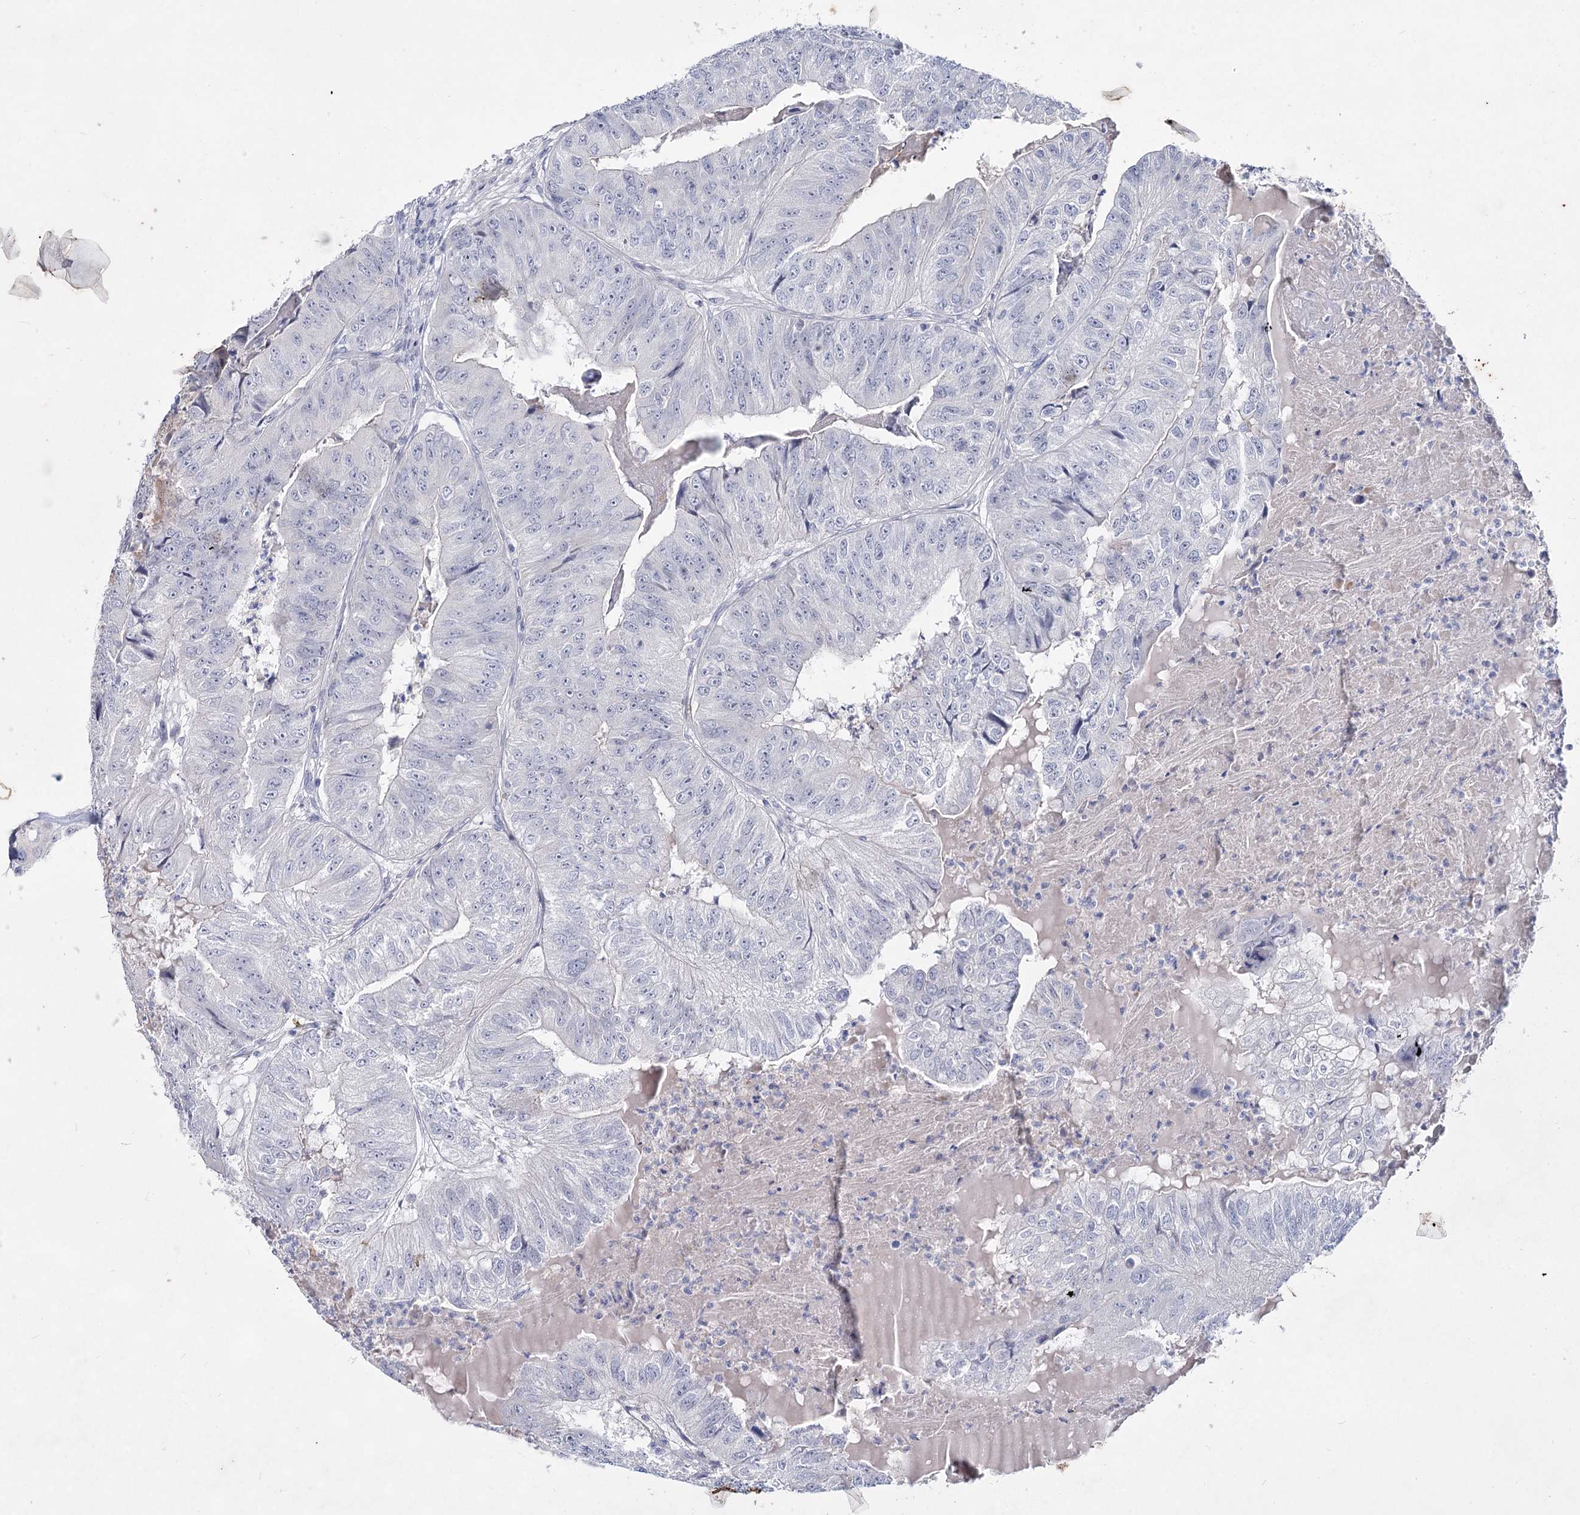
{"staining": {"intensity": "negative", "quantity": "none", "location": "none"}, "tissue": "colorectal cancer", "cell_type": "Tumor cells", "image_type": "cancer", "snomed": [{"axis": "morphology", "description": "Adenocarcinoma, NOS"}, {"axis": "topography", "description": "Colon"}], "caption": "High power microscopy histopathology image of an IHC photomicrograph of colorectal cancer, revealing no significant staining in tumor cells.", "gene": "CCDC73", "patient": {"sex": "female", "age": 67}}